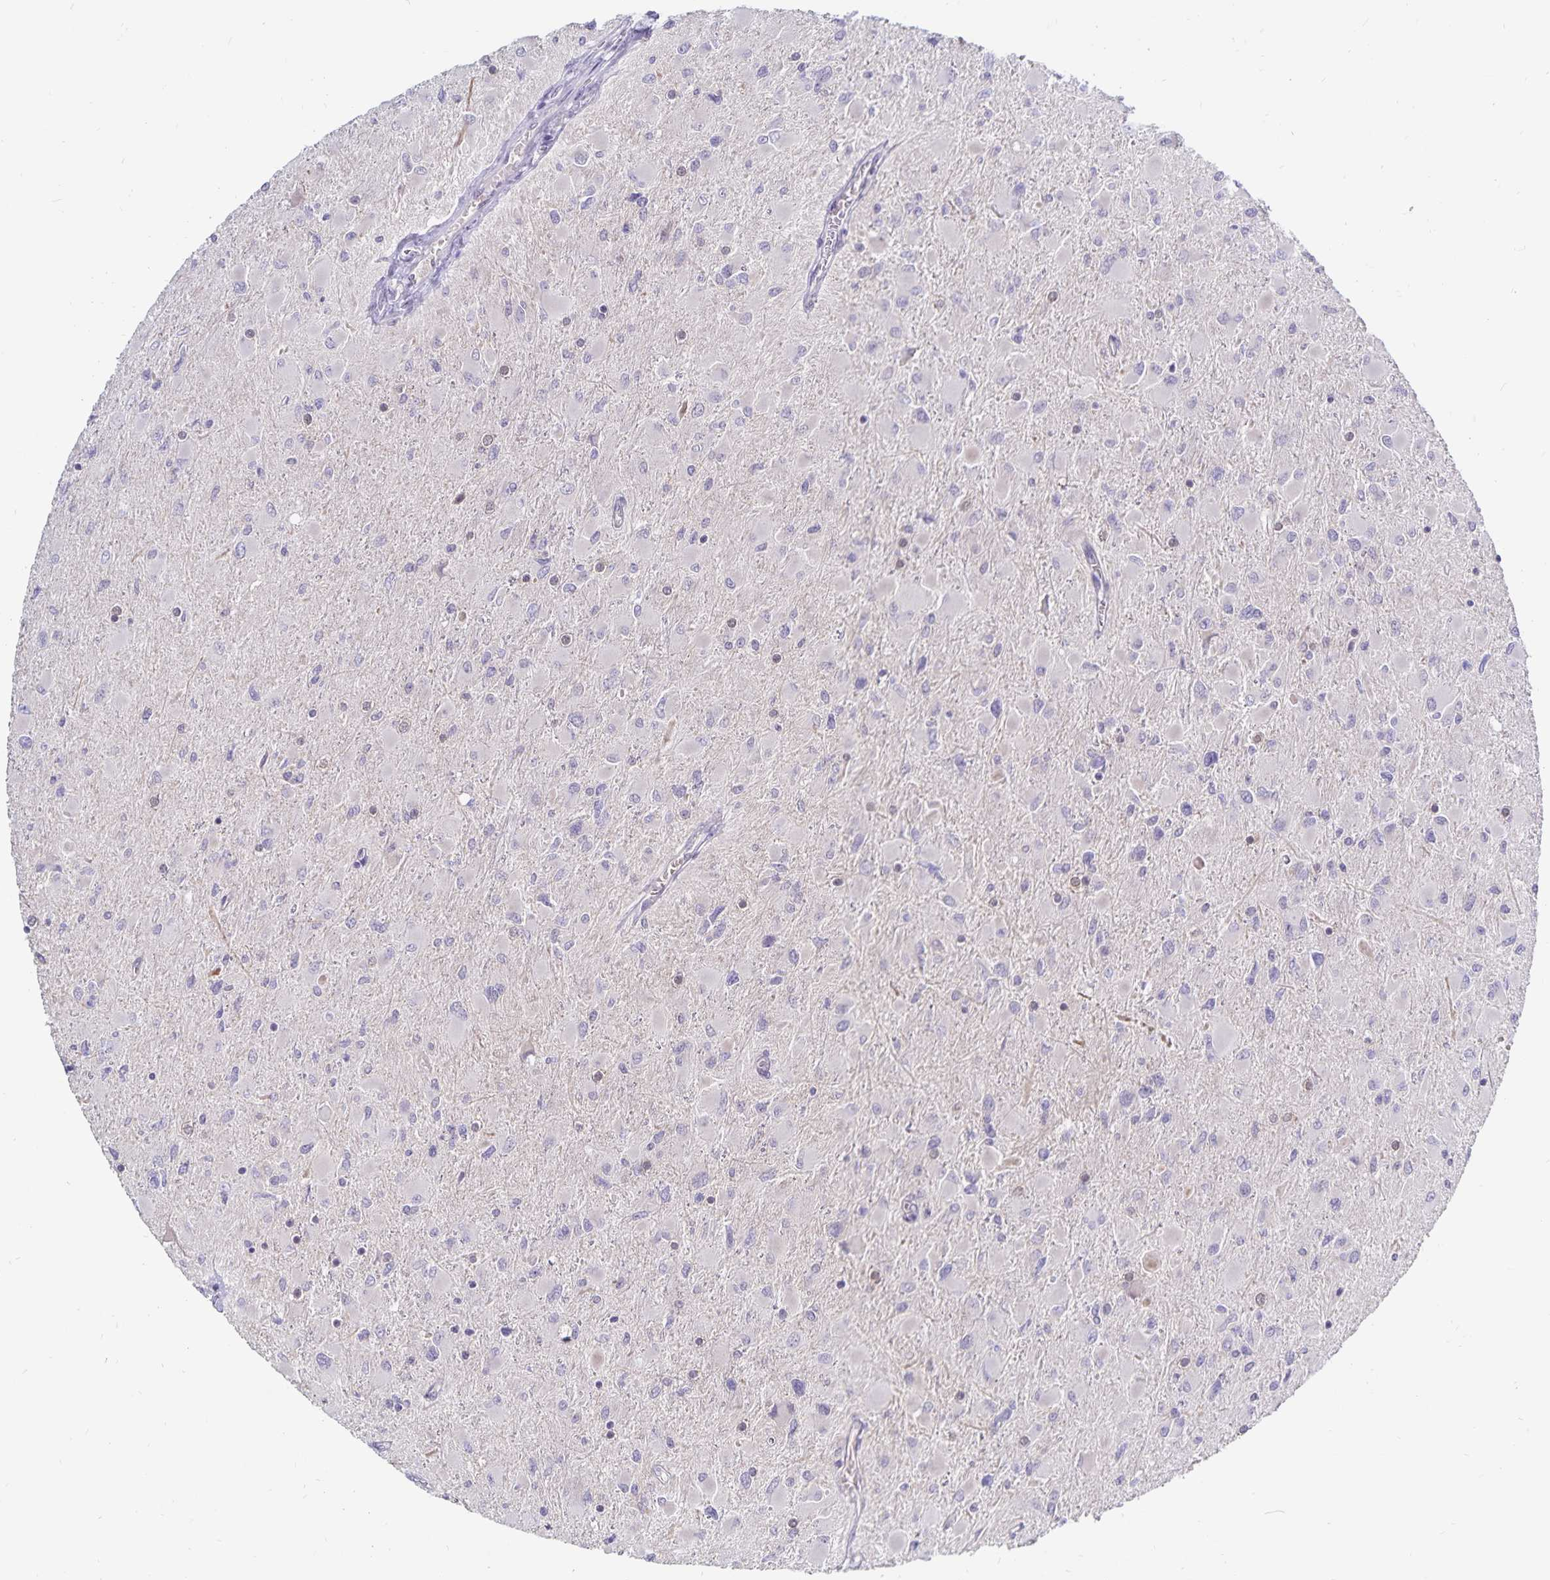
{"staining": {"intensity": "negative", "quantity": "none", "location": "none"}, "tissue": "glioma", "cell_type": "Tumor cells", "image_type": "cancer", "snomed": [{"axis": "morphology", "description": "Glioma, malignant, High grade"}, {"axis": "topography", "description": "Cerebral cortex"}], "caption": "High-grade glioma (malignant) was stained to show a protein in brown. There is no significant positivity in tumor cells. The staining was performed using DAB to visualize the protein expression in brown, while the nuclei were stained in blue with hematoxylin (Magnification: 20x).", "gene": "CDKN2B", "patient": {"sex": "female", "age": 36}}